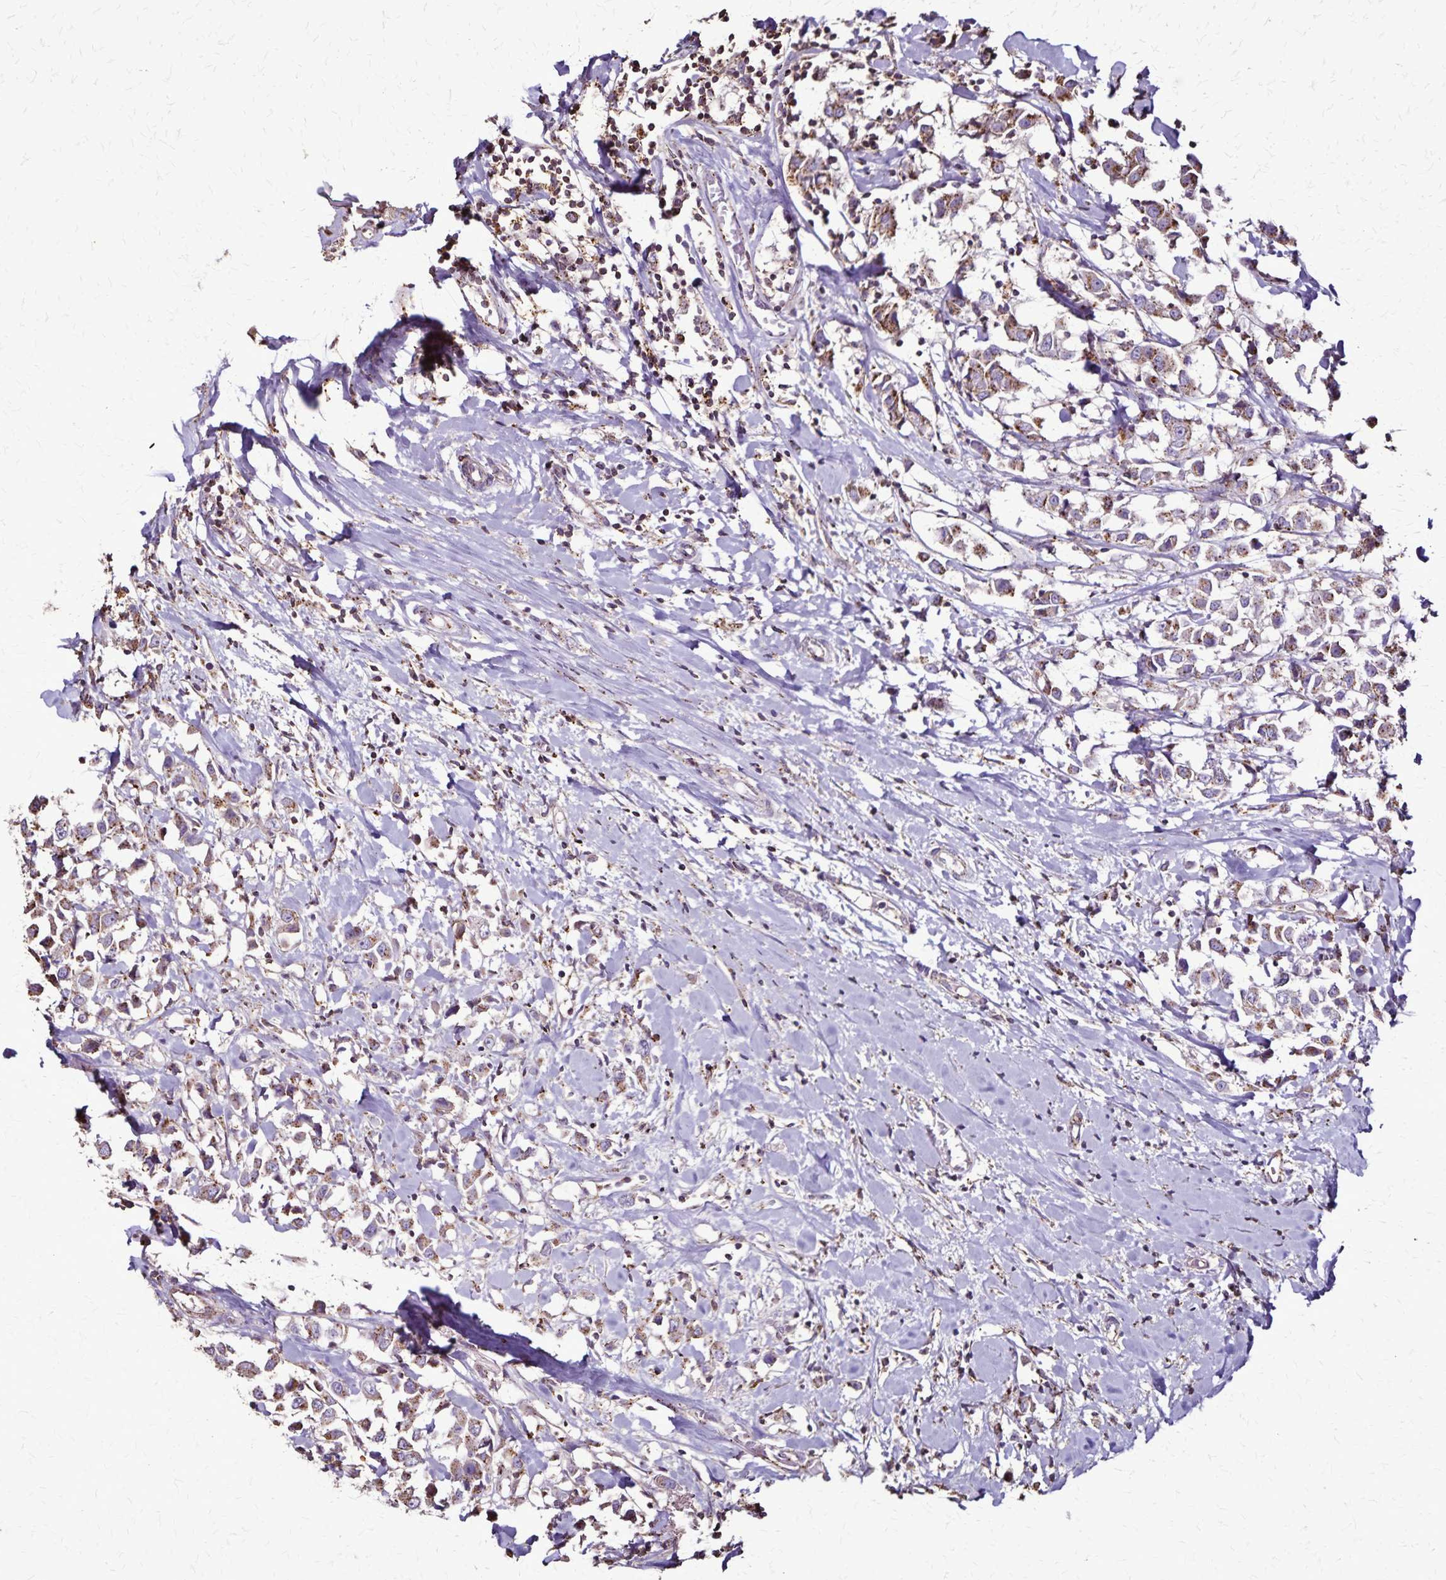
{"staining": {"intensity": "weak", "quantity": "25%-75%", "location": "cytoplasmic/membranous"}, "tissue": "breast cancer", "cell_type": "Tumor cells", "image_type": "cancer", "snomed": [{"axis": "morphology", "description": "Duct carcinoma"}, {"axis": "topography", "description": "Breast"}], "caption": "Human breast invasive ductal carcinoma stained with a protein marker shows weak staining in tumor cells.", "gene": "CHMP1B", "patient": {"sex": "female", "age": 61}}